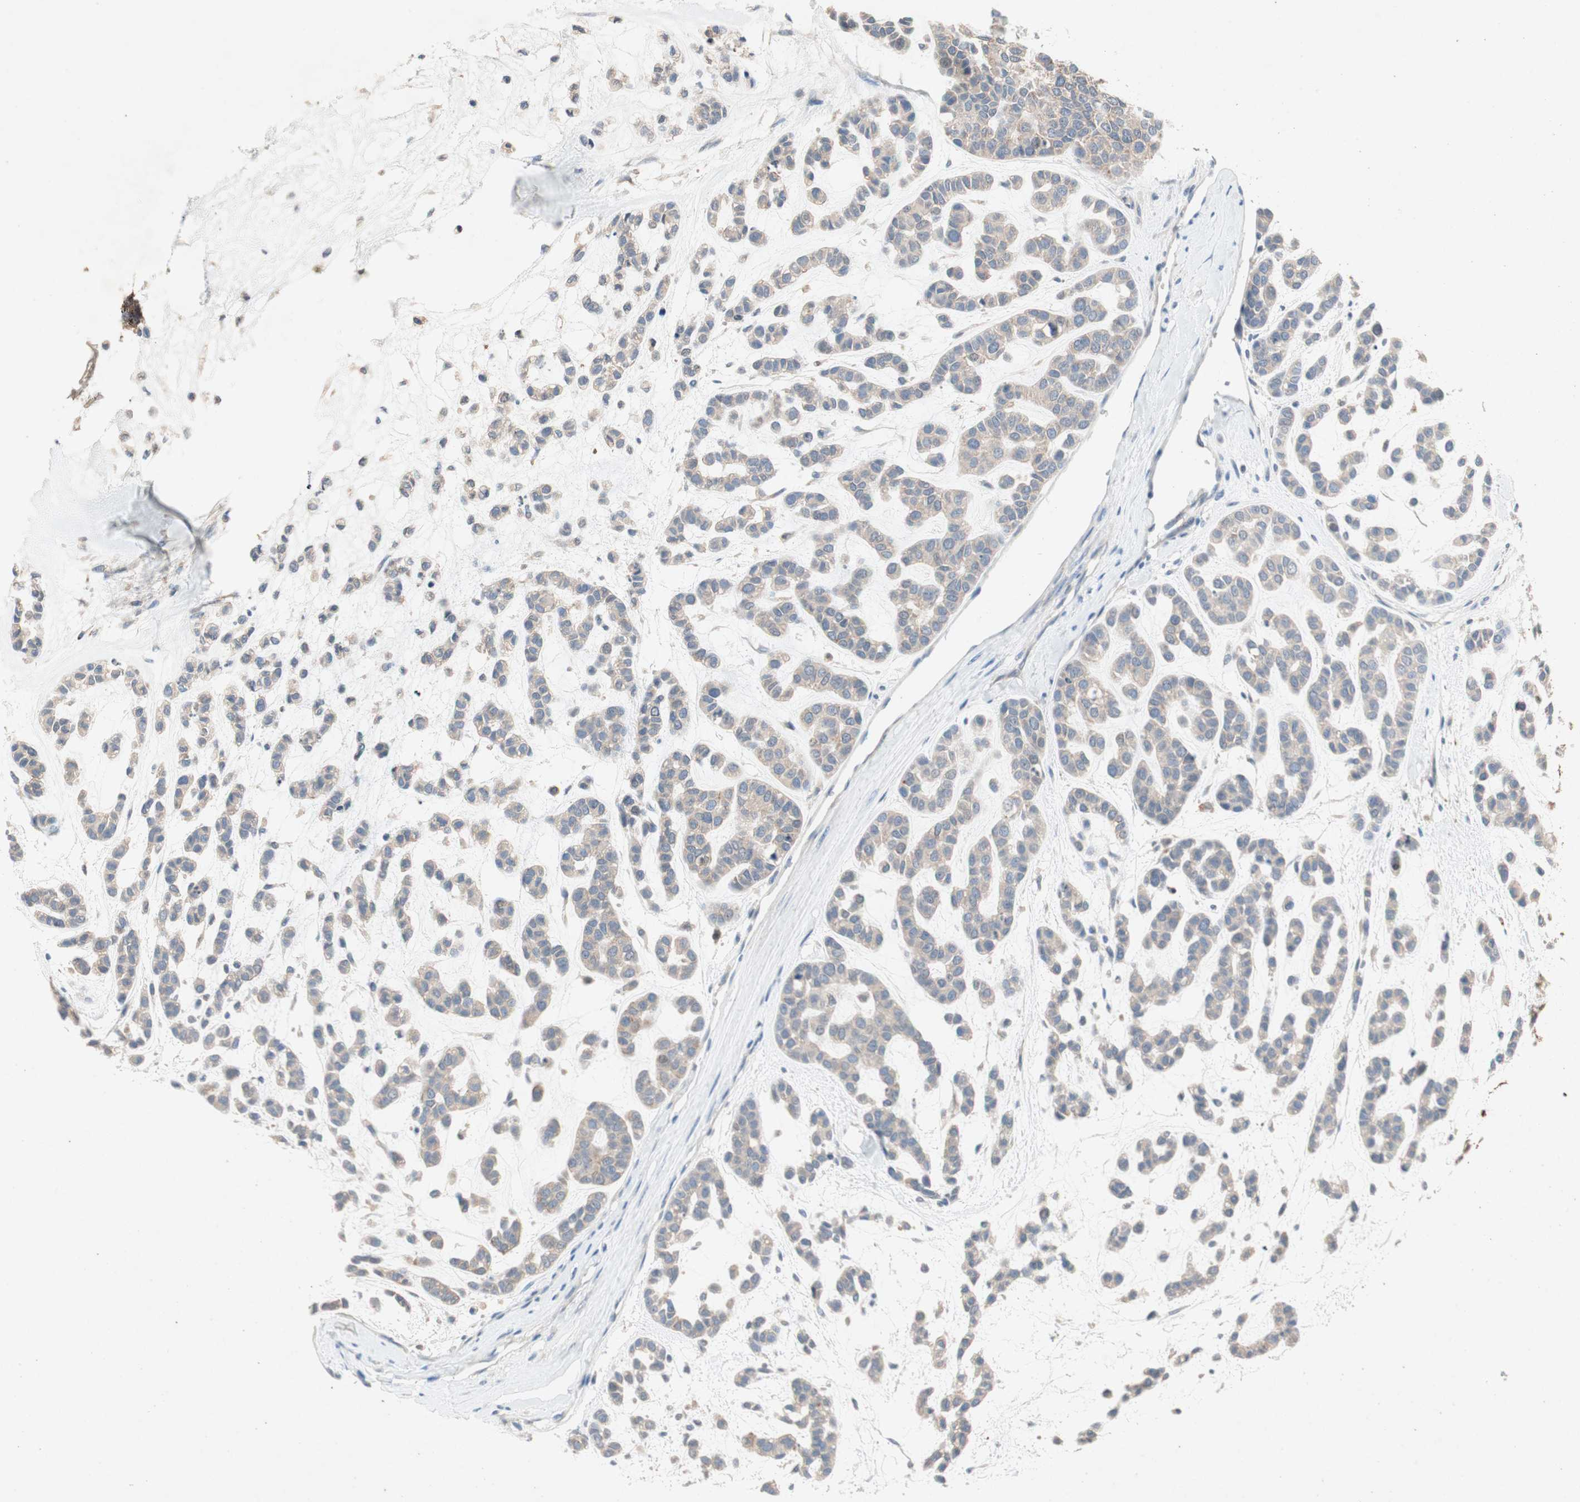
{"staining": {"intensity": "weak", "quantity": ">75%", "location": "cytoplasmic/membranous"}, "tissue": "head and neck cancer", "cell_type": "Tumor cells", "image_type": "cancer", "snomed": [{"axis": "morphology", "description": "Adenocarcinoma, NOS"}, {"axis": "morphology", "description": "Adenoma, NOS"}, {"axis": "topography", "description": "Head-Neck"}], "caption": "IHC image of neoplastic tissue: human head and neck adenocarcinoma stained using immunohistochemistry displays low levels of weak protein expression localized specifically in the cytoplasmic/membranous of tumor cells, appearing as a cytoplasmic/membranous brown color.", "gene": "NCLN", "patient": {"sex": "female", "age": 55}}